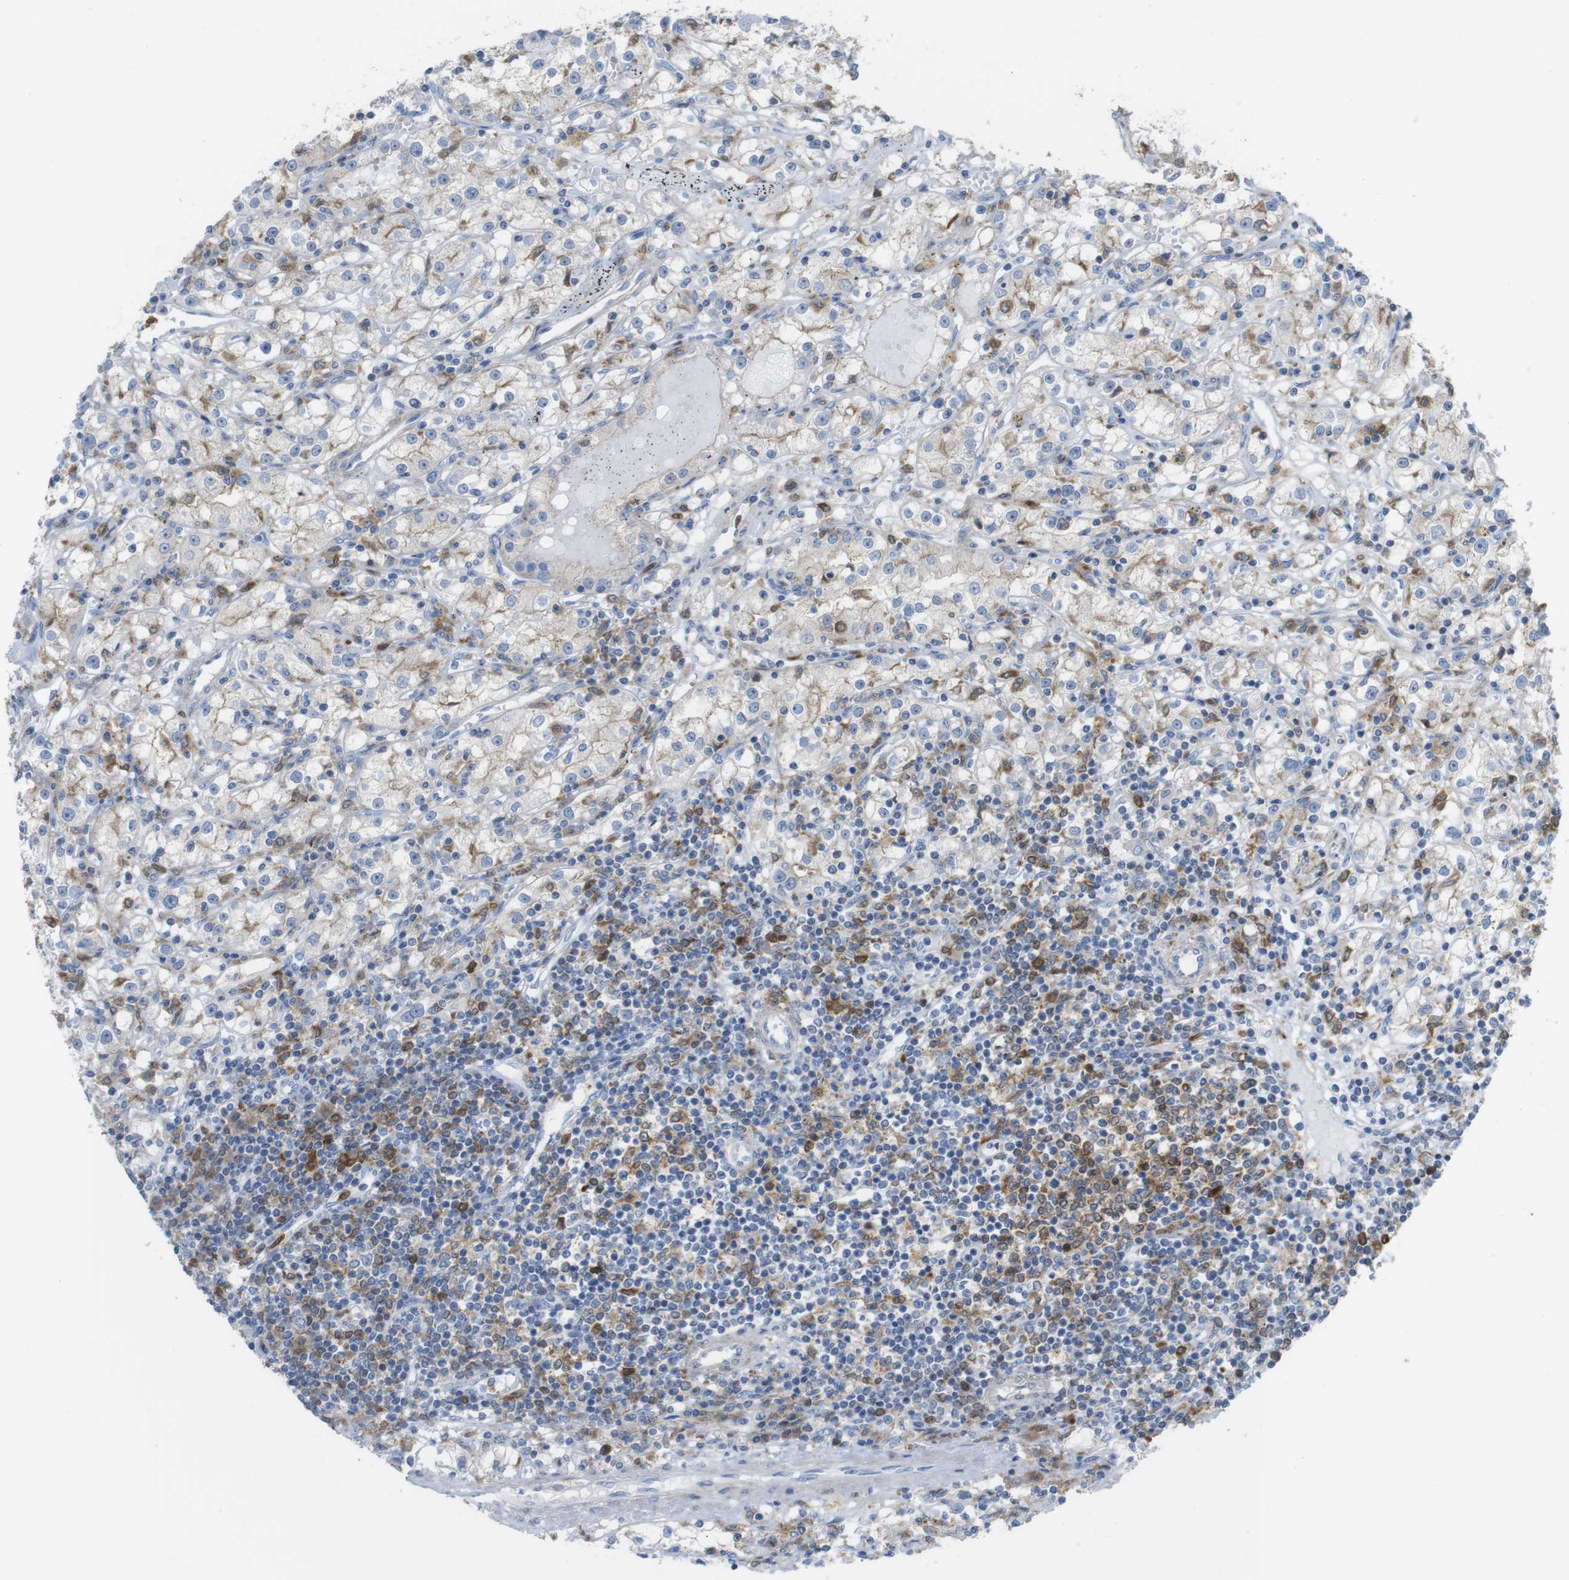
{"staining": {"intensity": "moderate", "quantity": "25%-75%", "location": "cytoplasmic/membranous"}, "tissue": "renal cancer", "cell_type": "Tumor cells", "image_type": "cancer", "snomed": [{"axis": "morphology", "description": "Adenocarcinoma, NOS"}, {"axis": "topography", "description": "Kidney"}], "caption": "Adenocarcinoma (renal) was stained to show a protein in brown. There is medium levels of moderate cytoplasmic/membranous expression in approximately 25%-75% of tumor cells.", "gene": "PRKCD", "patient": {"sex": "male", "age": 56}}